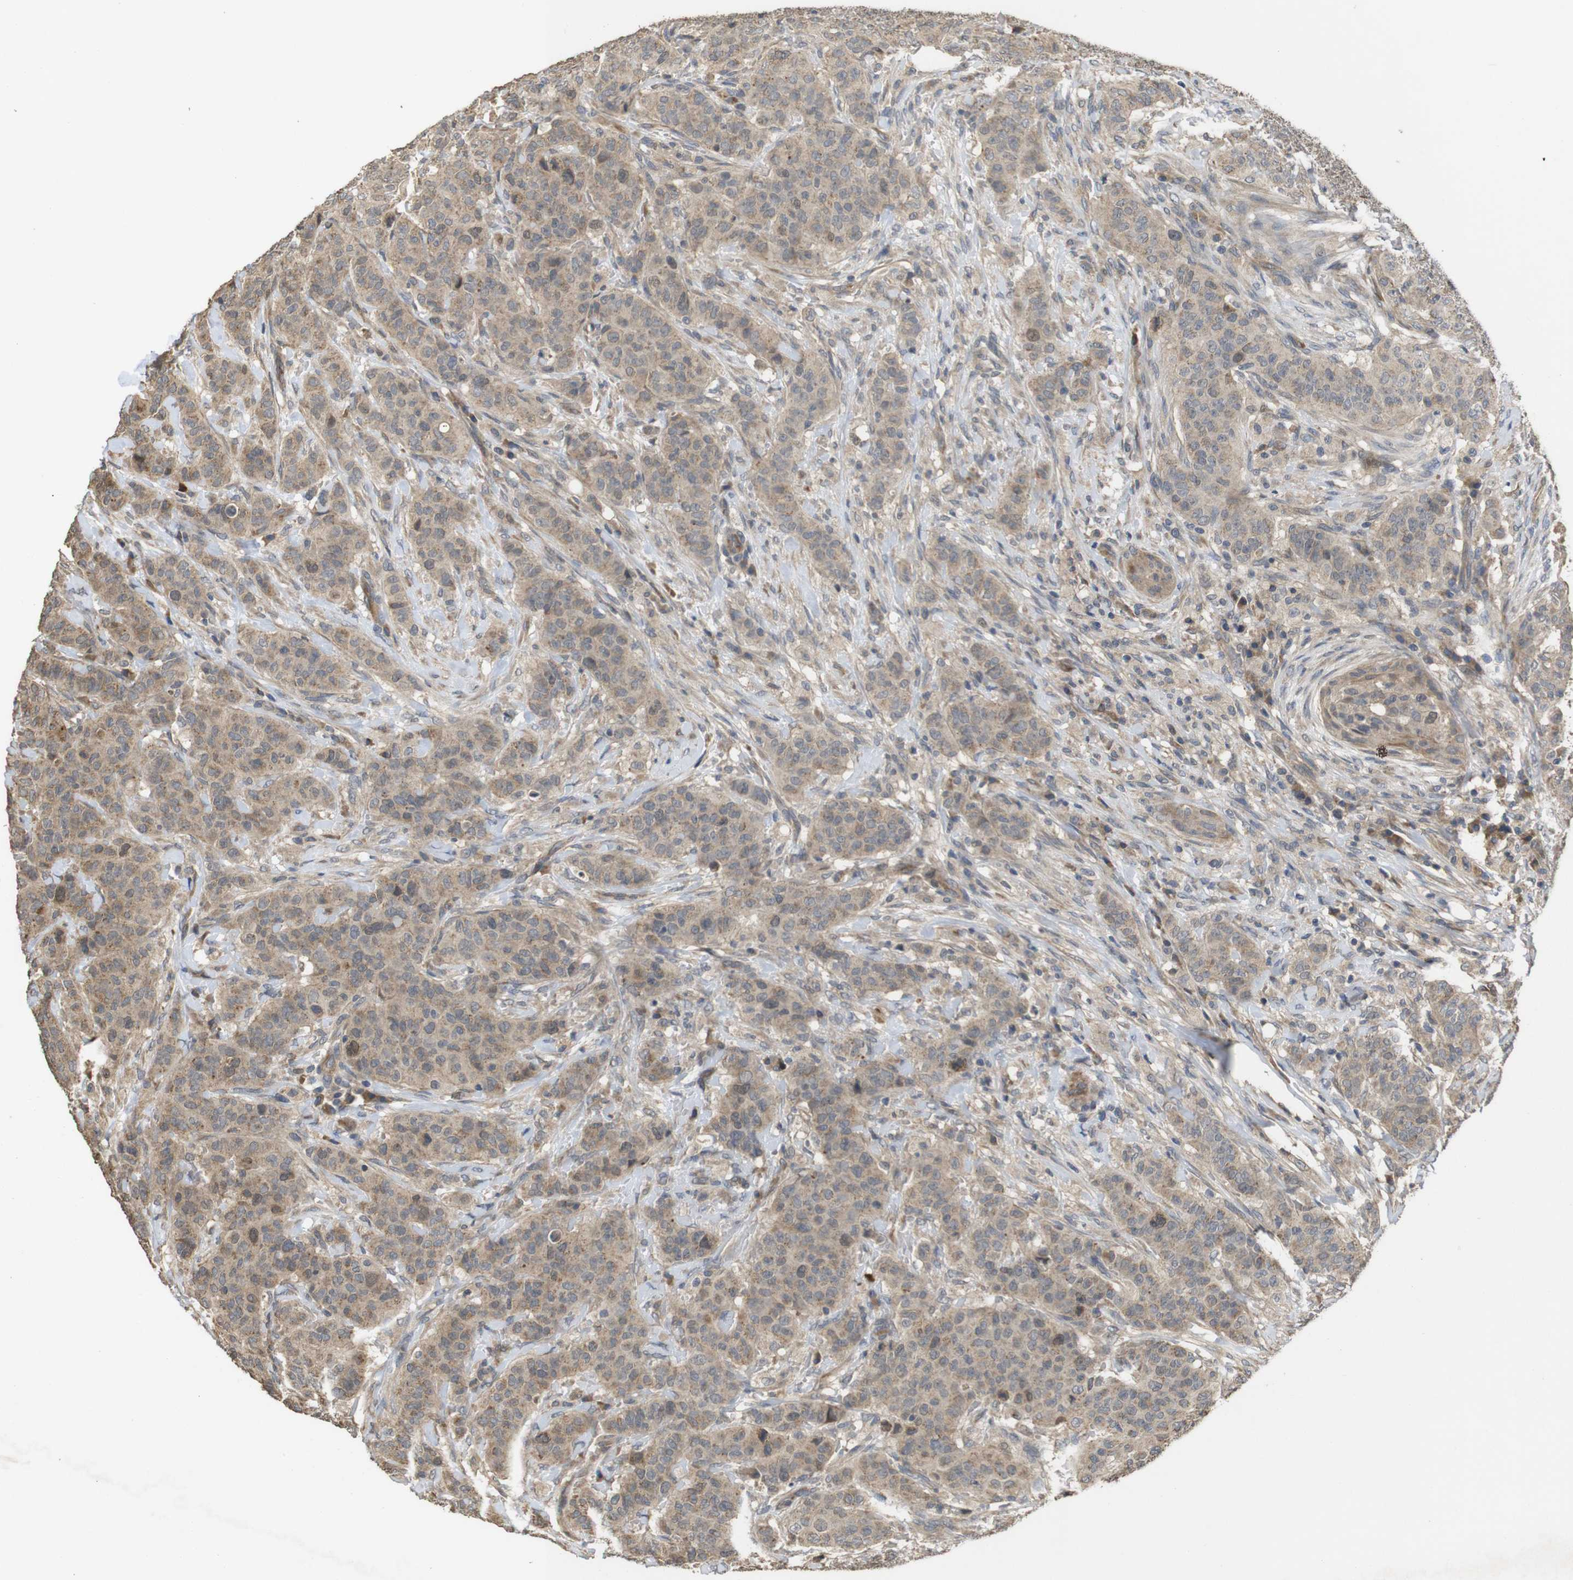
{"staining": {"intensity": "weak", "quantity": ">75%", "location": "cytoplasmic/membranous,nuclear"}, "tissue": "breast cancer", "cell_type": "Tumor cells", "image_type": "cancer", "snomed": [{"axis": "morphology", "description": "Normal tissue, NOS"}, {"axis": "morphology", "description": "Duct carcinoma"}, {"axis": "topography", "description": "Breast"}], "caption": "This is an image of immunohistochemistry staining of breast cancer, which shows weak positivity in the cytoplasmic/membranous and nuclear of tumor cells.", "gene": "PCDHB10", "patient": {"sex": "female", "age": 40}}